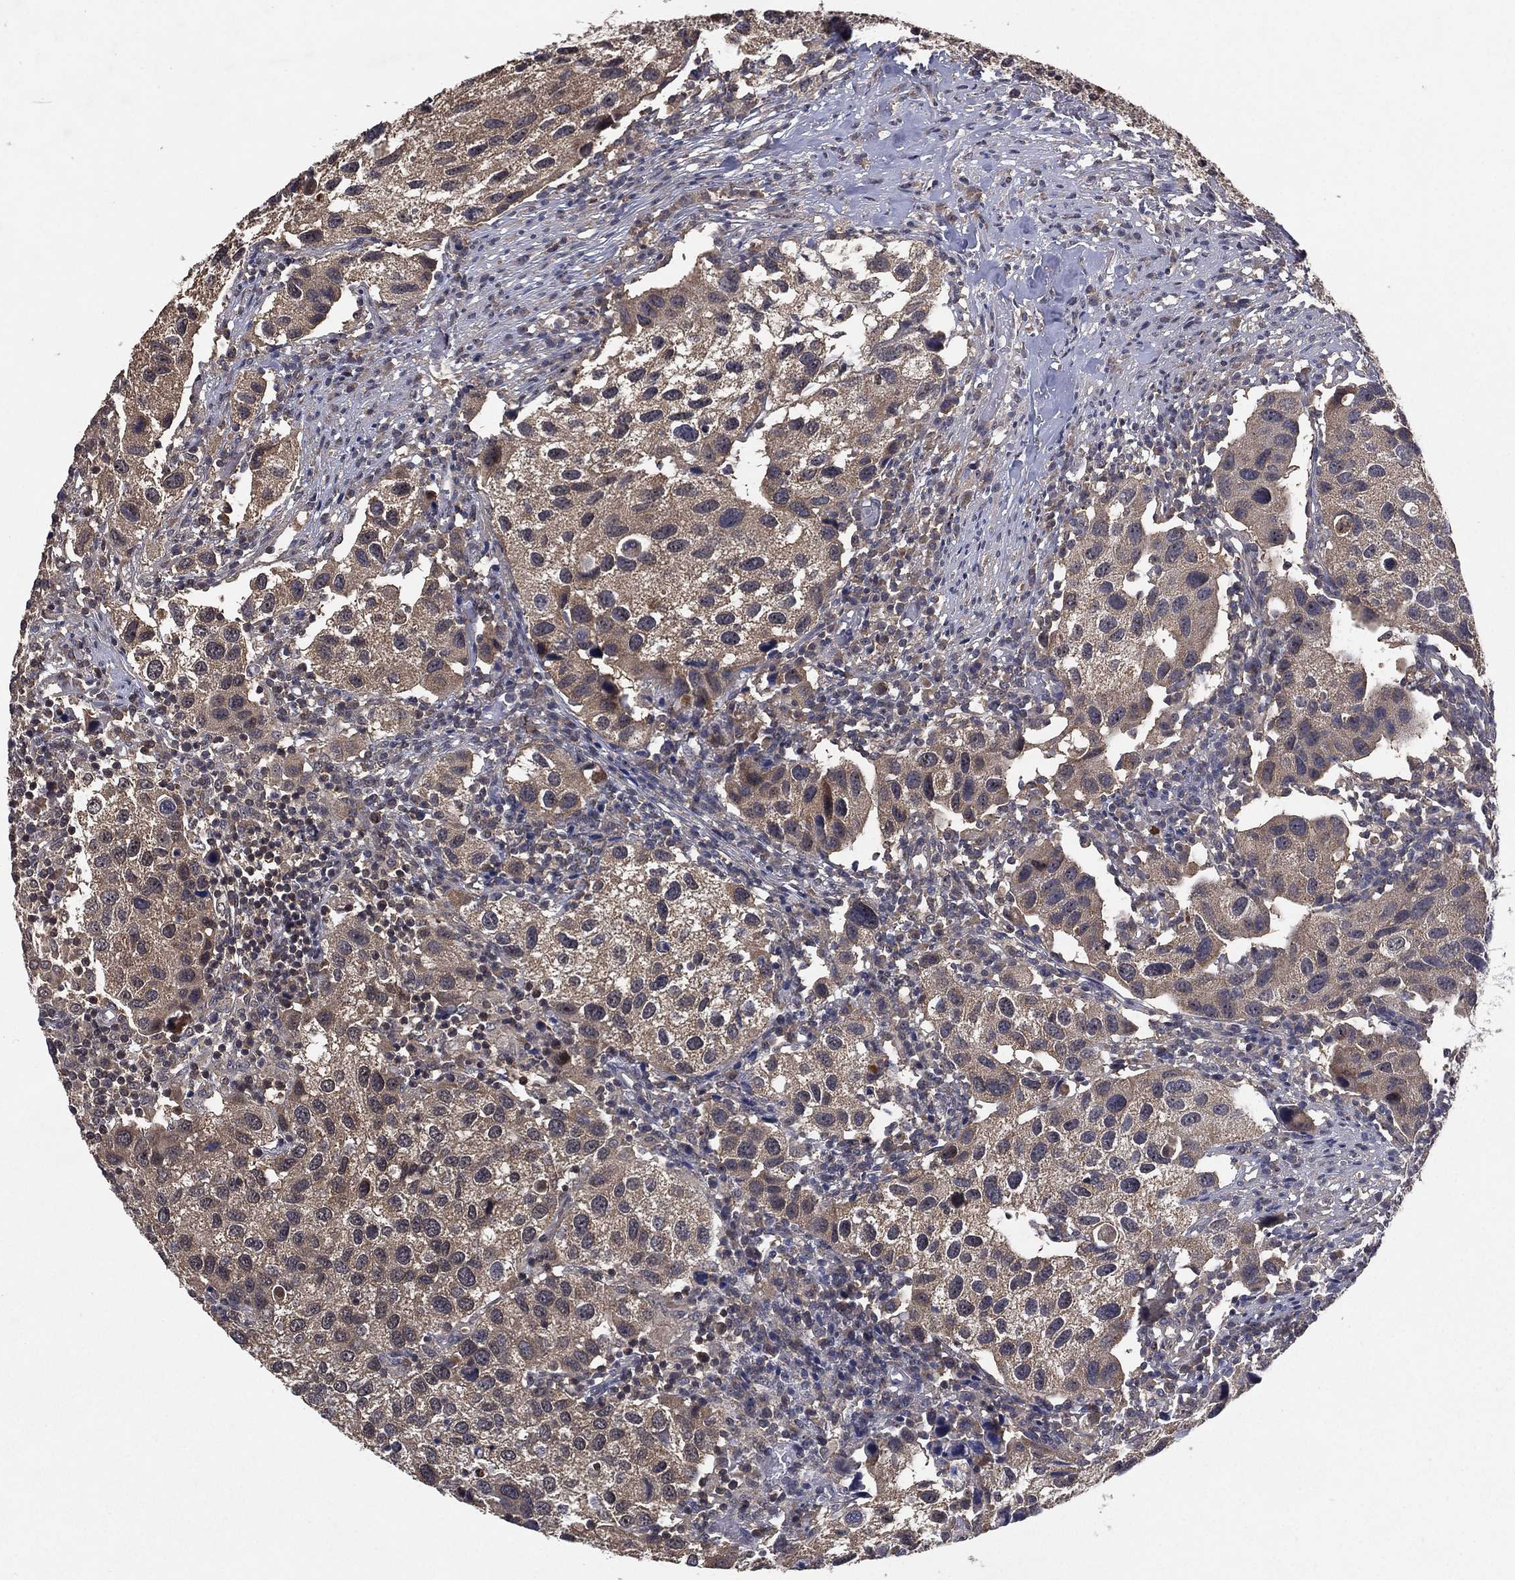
{"staining": {"intensity": "negative", "quantity": "none", "location": "none"}, "tissue": "urothelial cancer", "cell_type": "Tumor cells", "image_type": "cancer", "snomed": [{"axis": "morphology", "description": "Urothelial carcinoma, High grade"}, {"axis": "topography", "description": "Urinary bladder"}], "caption": "An image of human urothelial carcinoma (high-grade) is negative for staining in tumor cells.", "gene": "NELFCD", "patient": {"sex": "male", "age": 79}}